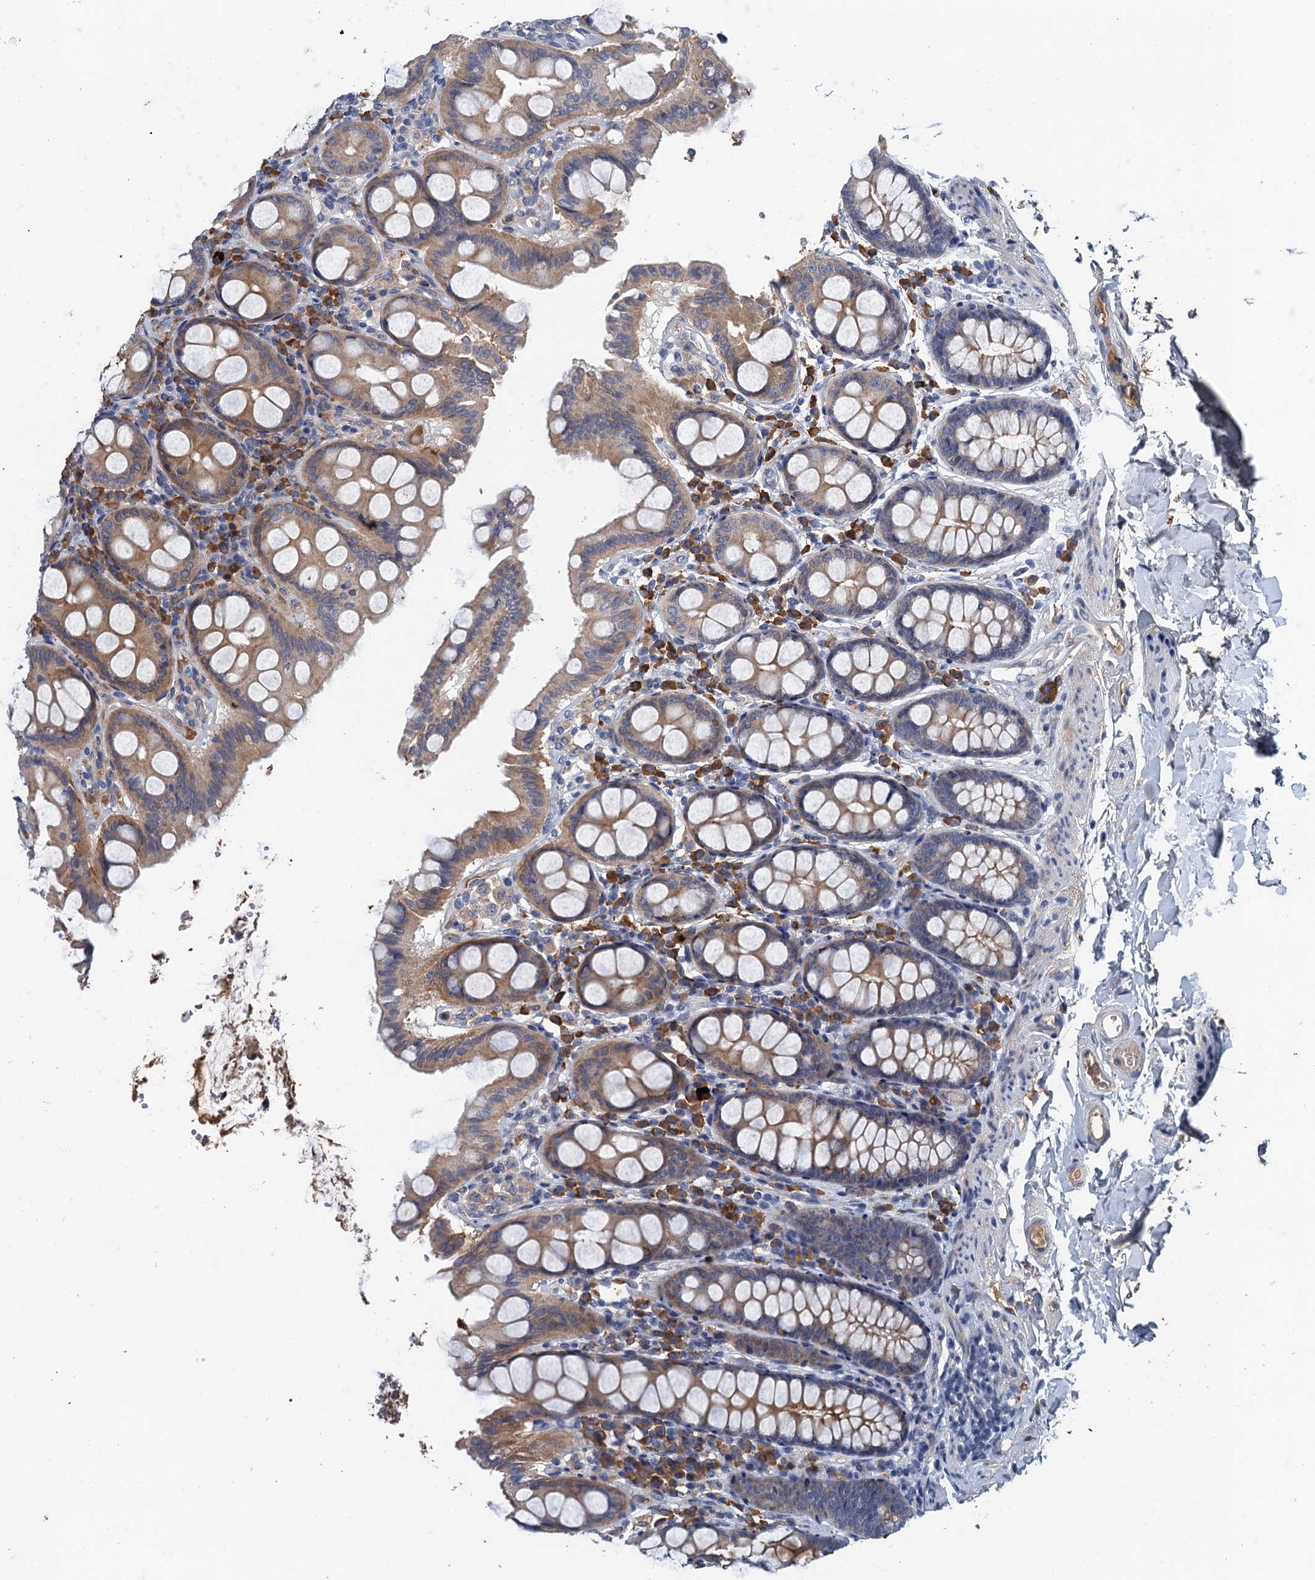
{"staining": {"intensity": "weak", "quantity": ">75%", "location": "cytoplasmic/membranous"}, "tissue": "colon", "cell_type": "Endothelial cells", "image_type": "normal", "snomed": [{"axis": "morphology", "description": "Normal tissue, NOS"}, {"axis": "topography", "description": "Colon"}, {"axis": "topography", "description": "Peripheral nerve tissue"}], "caption": "DAB immunohistochemical staining of benign human colon displays weak cytoplasmic/membranous protein staining in about >75% of endothelial cells. (Stains: DAB (3,3'-diaminobenzidine) in brown, nuclei in blue, Microscopy: brightfield microscopy at high magnification).", "gene": "TPCN1", "patient": {"sex": "female", "age": 61}}